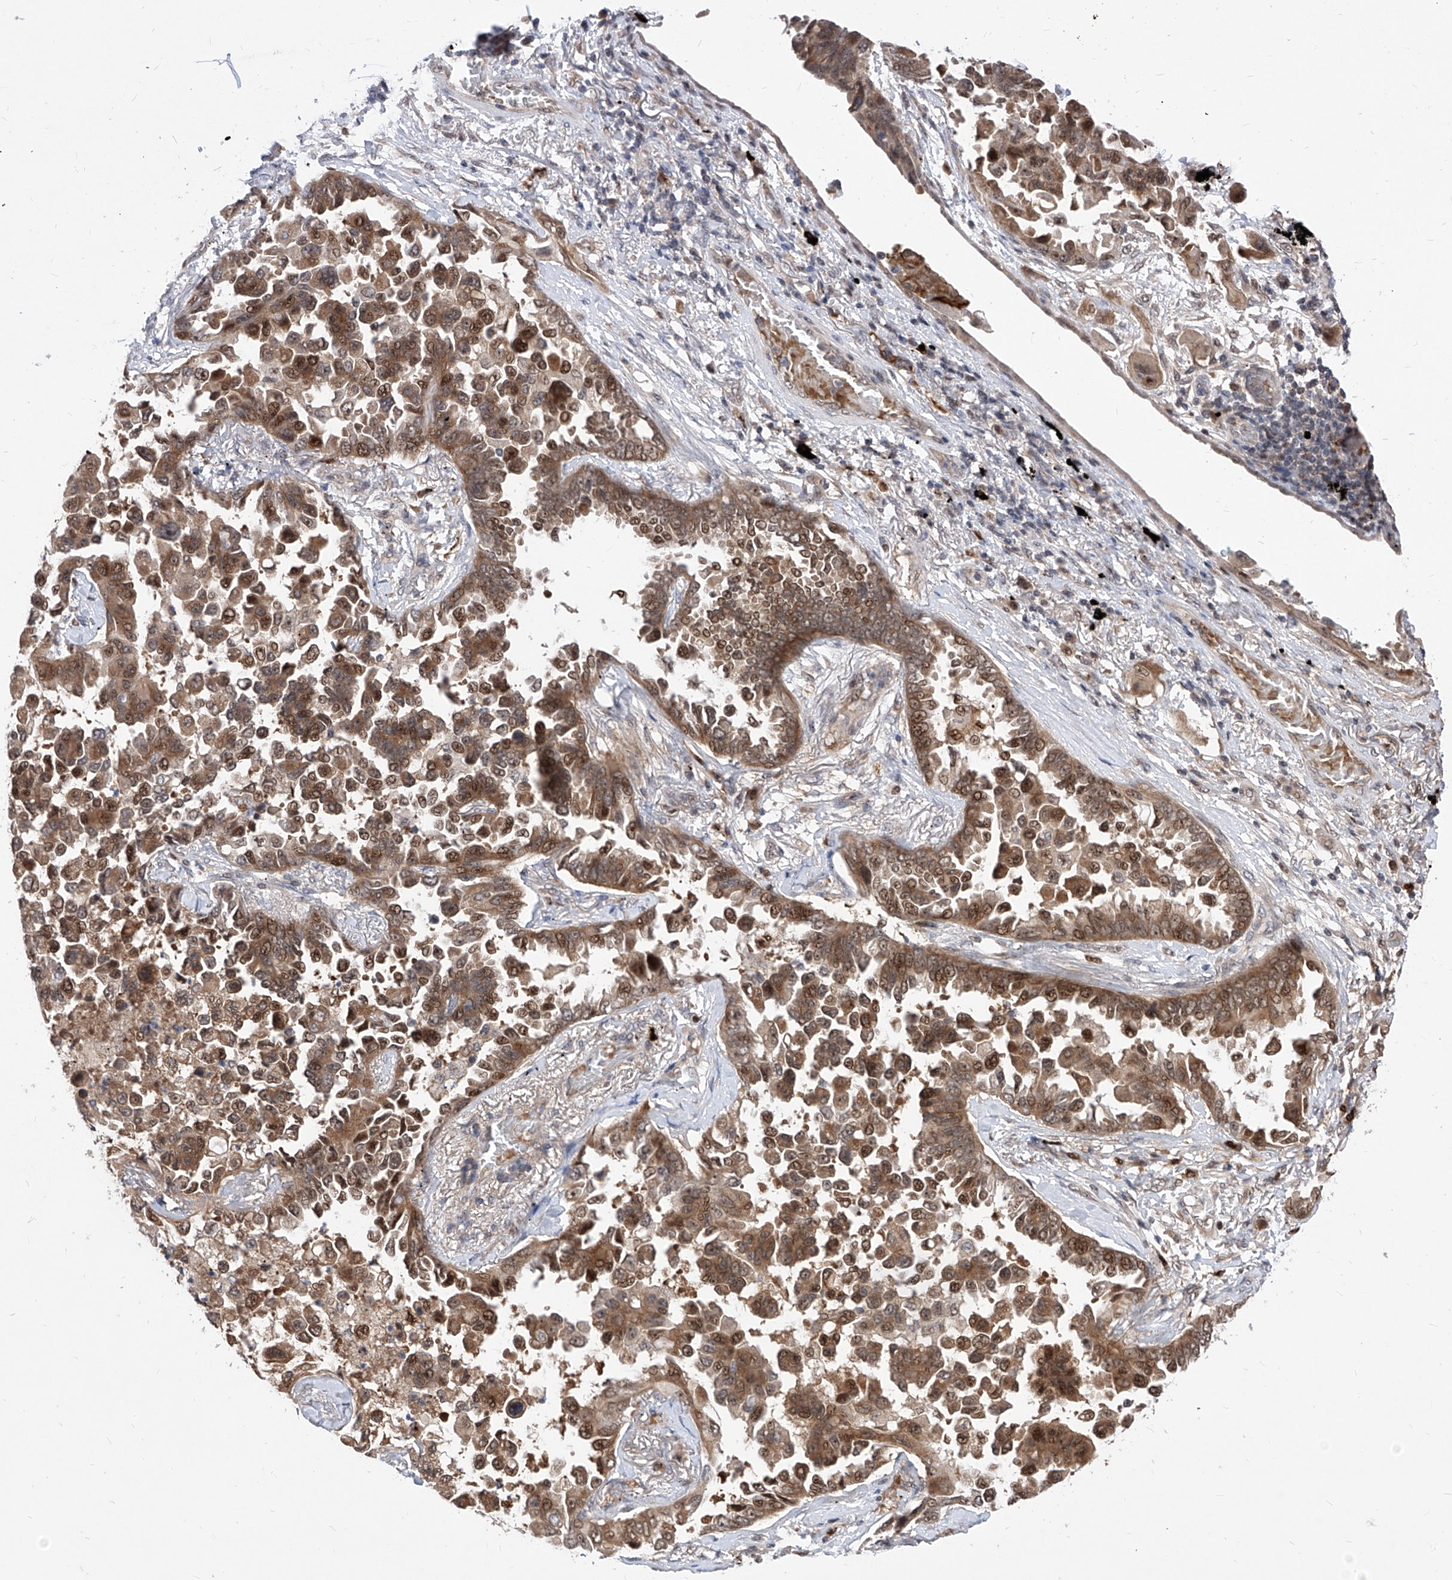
{"staining": {"intensity": "moderate", "quantity": ">75%", "location": "cytoplasmic/membranous,nuclear"}, "tissue": "lung cancer", "cell_type": "Tumor cells", "image_type": "cancer", "snomed": [{"axis": "morphology", "description": "Adenocarcinoma, NOS"}, {"axis": "topography", "description": "Lung"}], "caption": "IHC of human lung adenocarcinoma reveals medium levels of moderate cytoplasmic/membranous and nuclear expression in about >75% of tumor cells. (DAB (3,3'-diaminobenzidine) = brown stain, brightfield microscopy at high magnification).", "gene": "LGR4", "patient": {"sex": "female", "age": 67}}